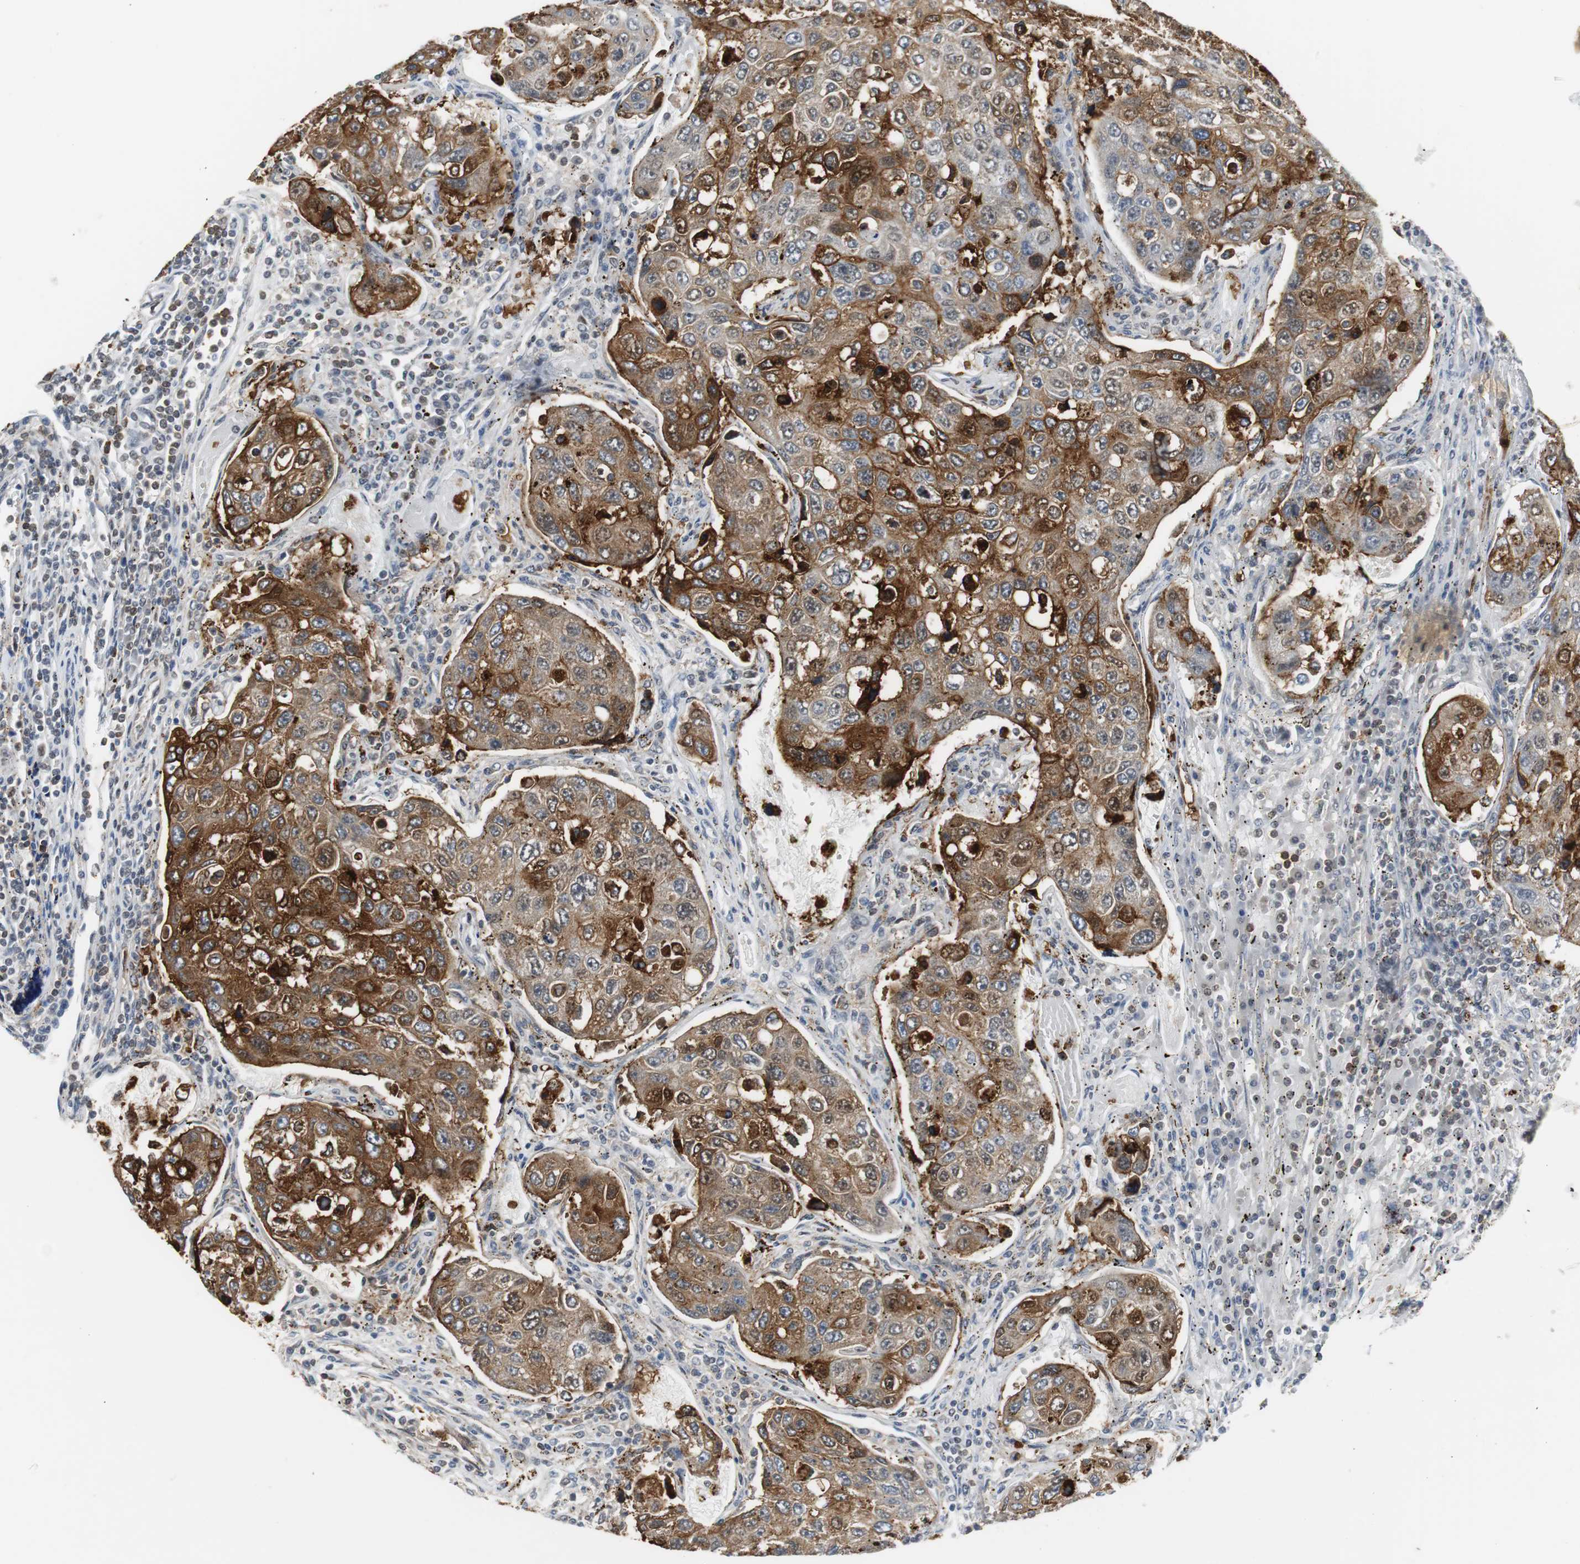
{"staining": {"intensity": "strong", "quantity": ">75%", "location": "cytoplasmic/membranous,nuclear"}, "tissue": "urothelial cancer", "cell_type": "Tumor cells", "image_type": "cancer", "snomed": [{"axis": "morphology", "description": "Urothelial carcinoma, High grade"}, {"axis": "topography", "description": "Lymph node"}, {"axis": "topography", "description": "Urinary bladder"}], "caption": "Brown immunohistochemical staining in high-grade urothelial carcinoma reveals strong cytoplasmic/membranous and nuclear expression in about >75% of tumor cells. The staining is performed using DAB brown chromogen to label protein expression. The nuclei are counter-stained blue using hematoxylin.", "gene": "SIRT1", "patient": {"sex": "male", "age": 51}}